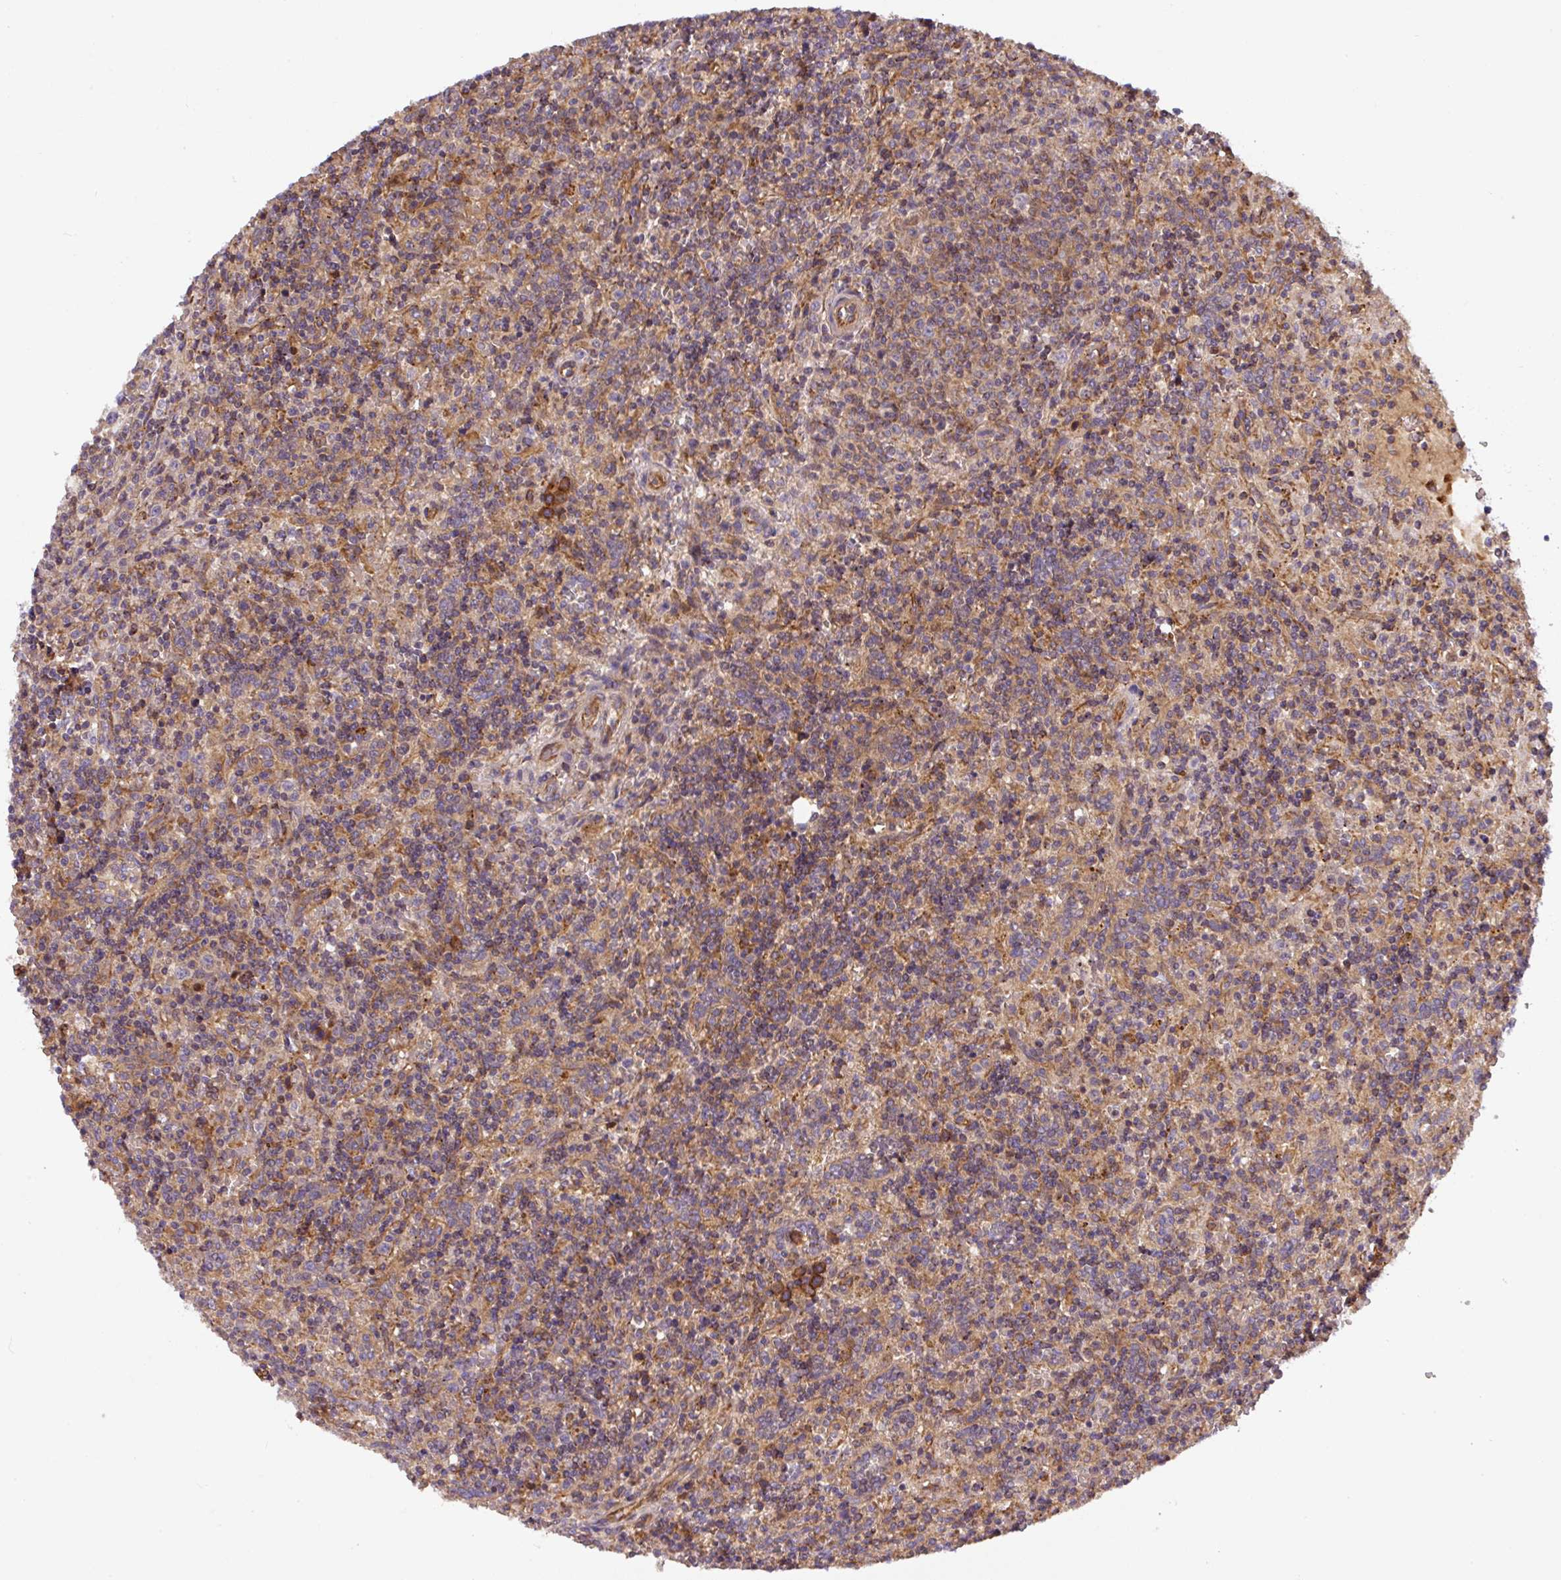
{"staining": {"intensity": "weak", "quantity": "25%-75%", "location": "cytoplasmic/membranous"}, "tissue": "lymphoma", "cell_type": "Tumor cells", "image_type": "cancer", "snomed": [{"axis": "morphology", "description": "Malignant lymphoma, non-Hodgkin's type, Low grade"}, {"axis": "topography", "description": "Spleen"}], "caption": "Lymphoma tissue exhibits weak cytoplasmic/membranous staining in approximately 25%-75% of tumor cells, visualized by immunohistochemistry. (IHC, brightfield microscopy, high magnification).", "gene": "APOBEC3D", "patient": {"sex": "male", "age": 67}}